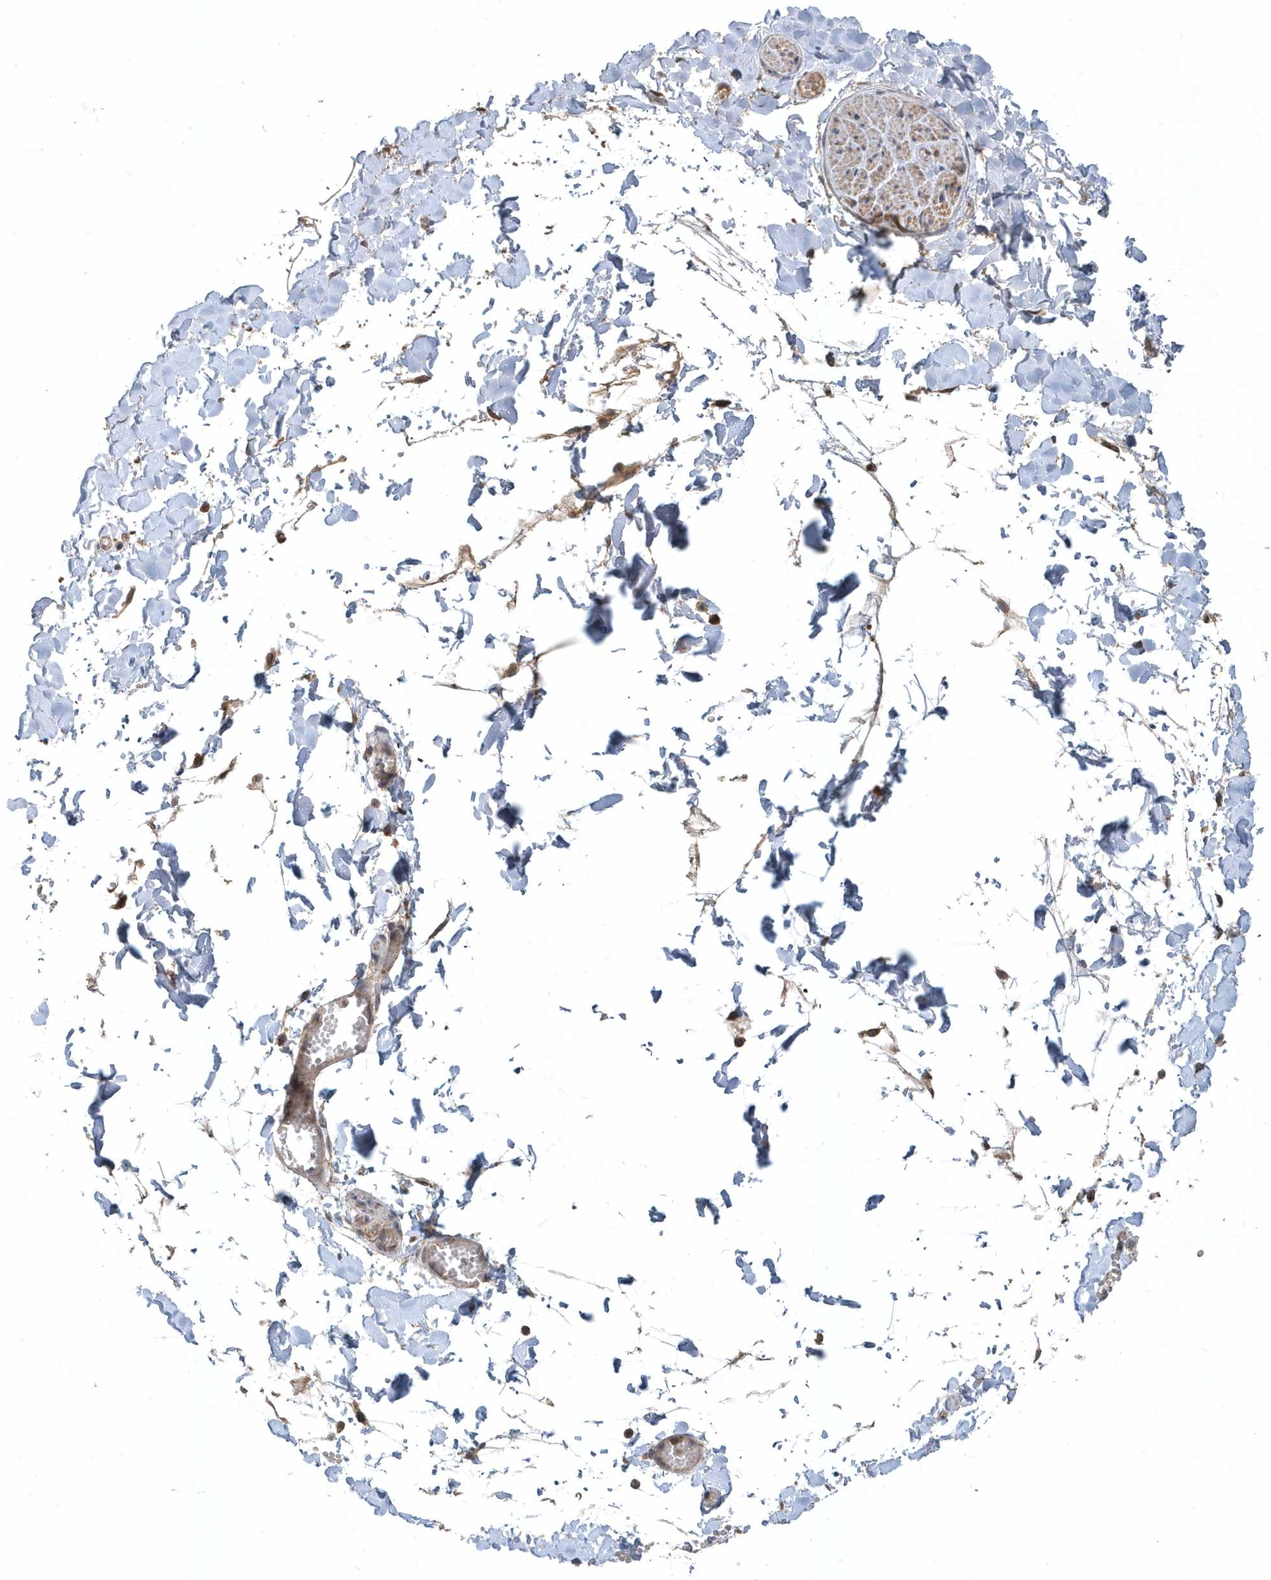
{"staining": {"intensity": "moderate", "quantity": ">75%", "location": "cytoplasmic/membranous"}, "tissue": "soft tissue", "cell_type": "Fibroblasts", "image_type": "normal", "snomed": [{"axis": "morphology", "description": "Normal tissue, NOS"}, {"axis": "topography", "description": "Gallbladder"}, {"axis": "topography", "description": "Peripheral nerve tissue"}], "caption": "Human soft tissue stained for a protein (brown) shows moderate cytoplasmic/membranous positive positivity in about >75% of fibroblasts.", "gene": "TRAIP", "patient": {"sex": "male", "age": 38}}